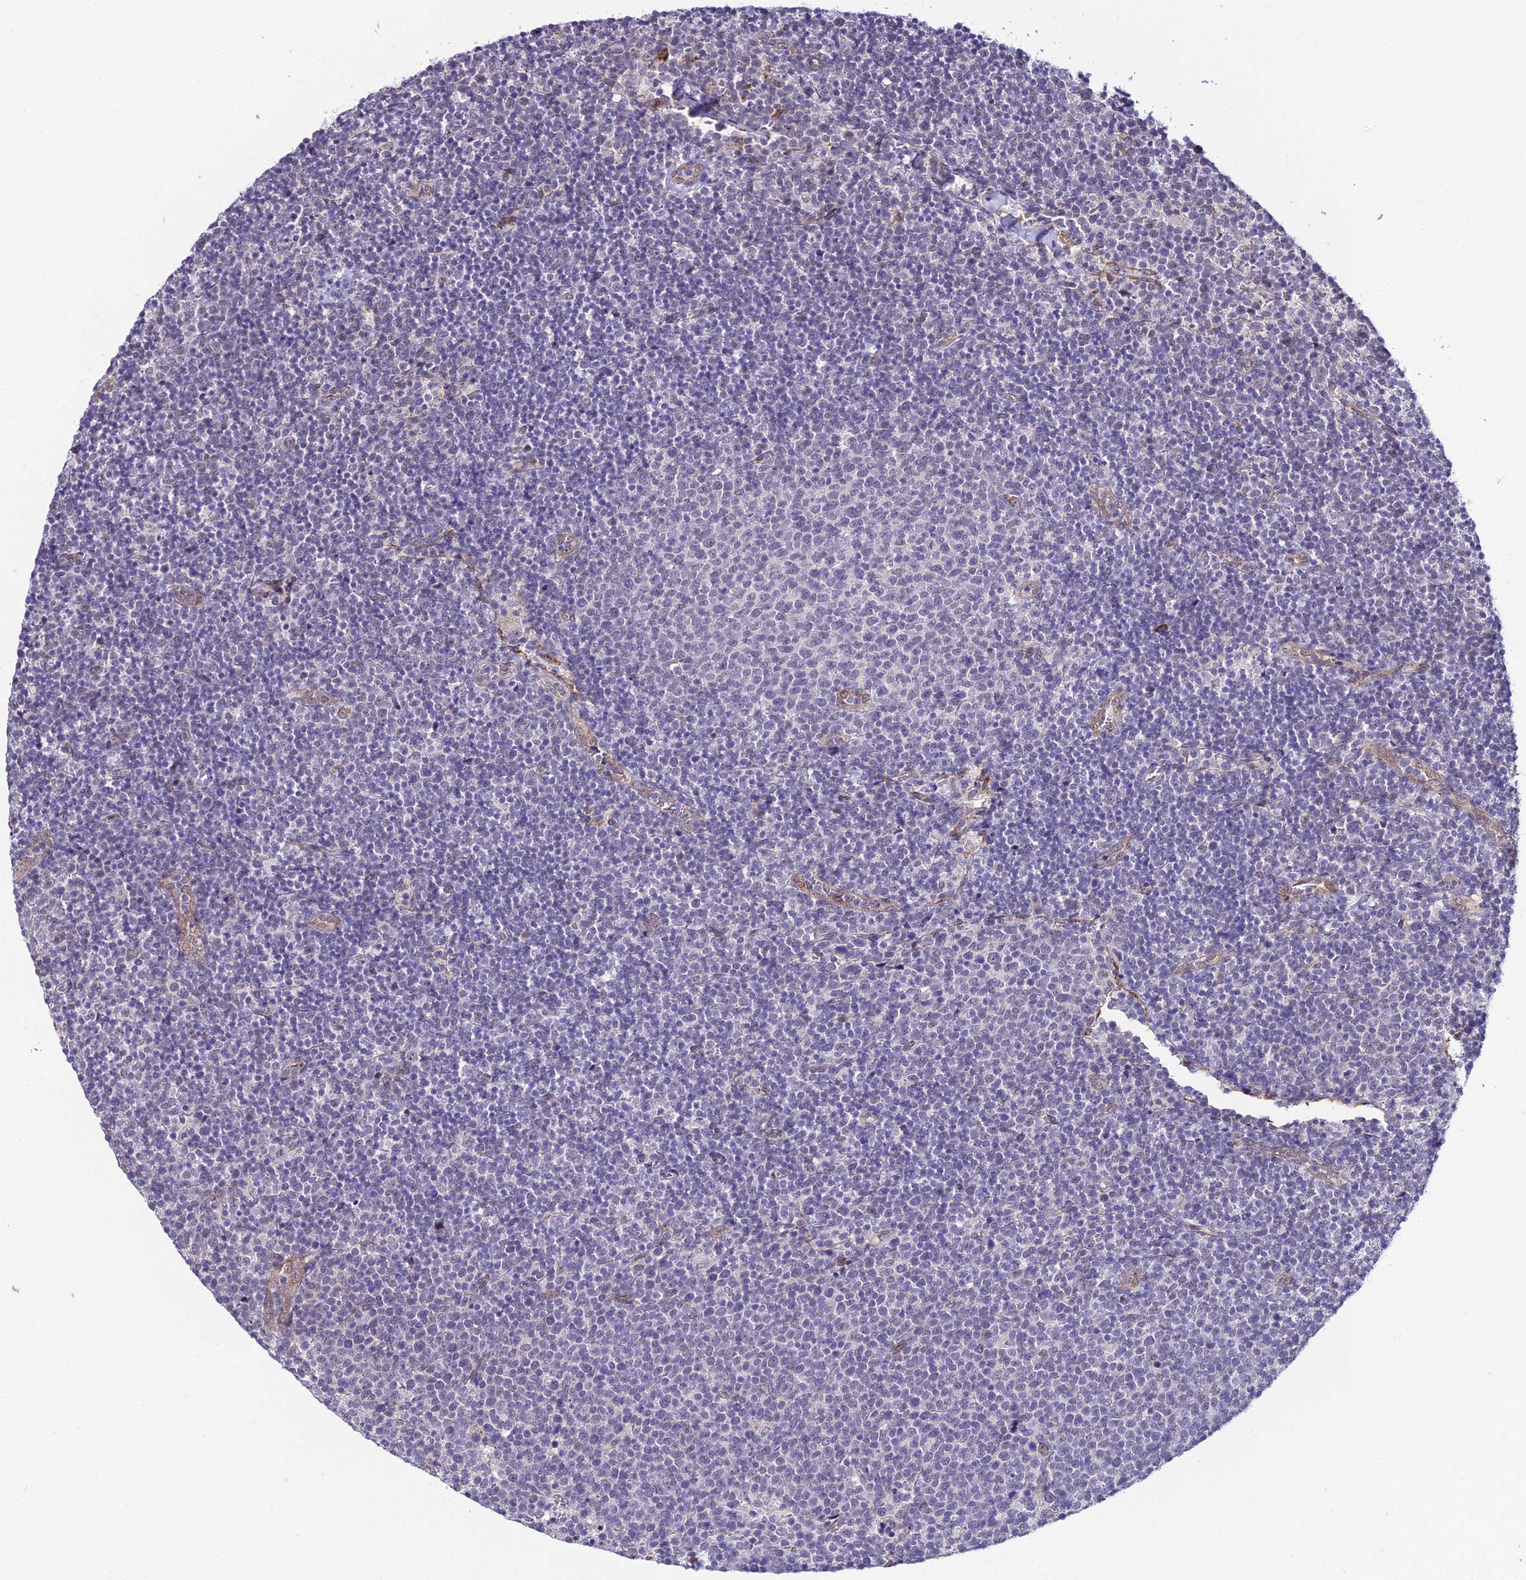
{"staining": {"intensity": "negative", "quantity": "none", "location": "none"}, "tissue": "lymphoma", "cell_type": "Tumor cells", "image_type": "cancer", "snomed": [{"axis": "morphology", "description": "Malignant lymphoma, non-Hodgkin's type, High grade"}, {"axis": "topography", "description": "Lymph node"}], "caption": "This is an immunohistochemistry histopathology image of lymphoma. There is no positivity in tumor cells.", "gene": "SYT15", "patient": {"sex": "male", "age": 61}}